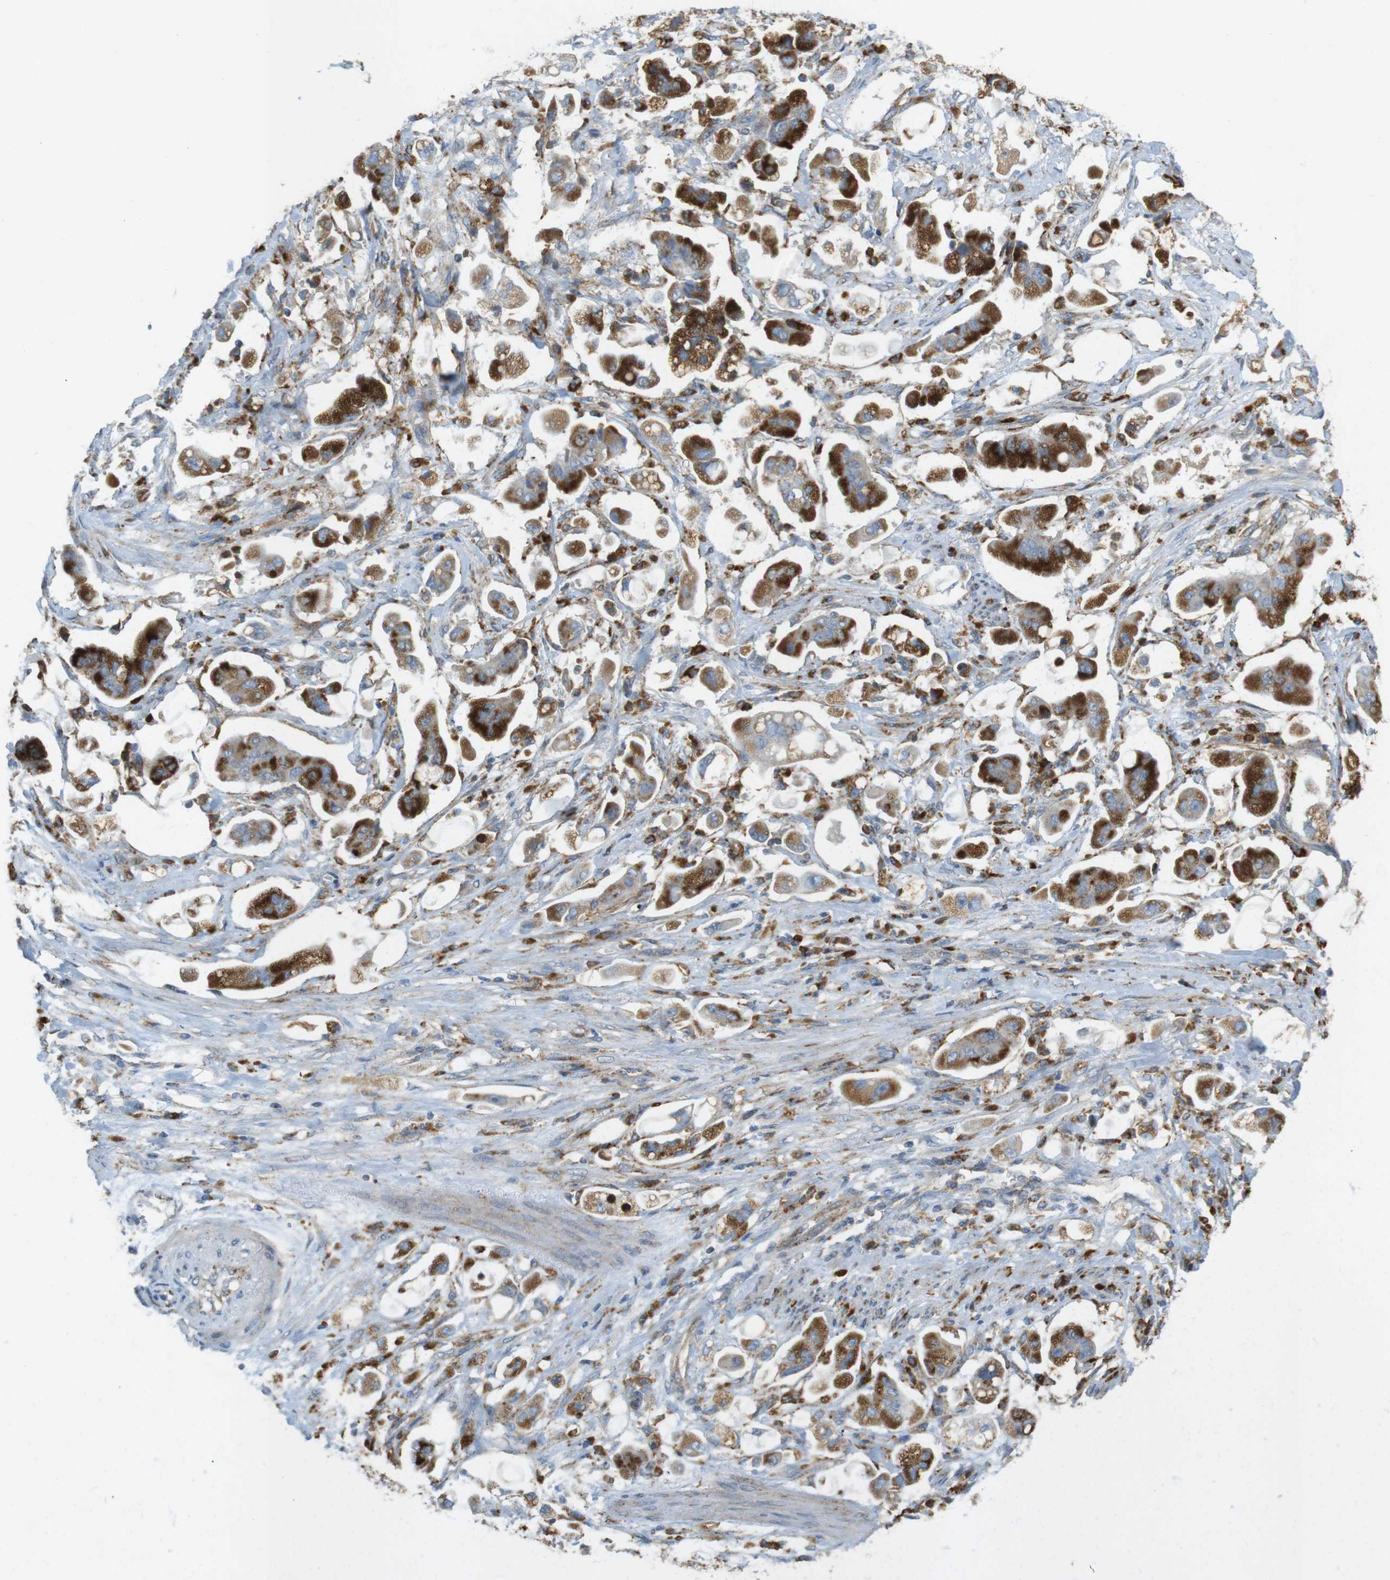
{"staining": {"intensity": "strong", "quantity": ">75%", "location": "cytoplasmic/membranous"}, "tissue": "stomach cancer", "cell_type": "Tumor cells", "image_type": "cancer", "snomed": [{"axis": "morphology", "description": "Adenocarcinoma, NOS"}, {"axis": "topography", "description": "Stomach"}], "caption": "Stomach adenocarcinoma was stained to show a protein in brown. There is high levels of strong cytoplasmic/membranous expression in about >75% of tumor cells.", "gene": "LAMP1", "patient": {"sex": "male", "age": 62}}